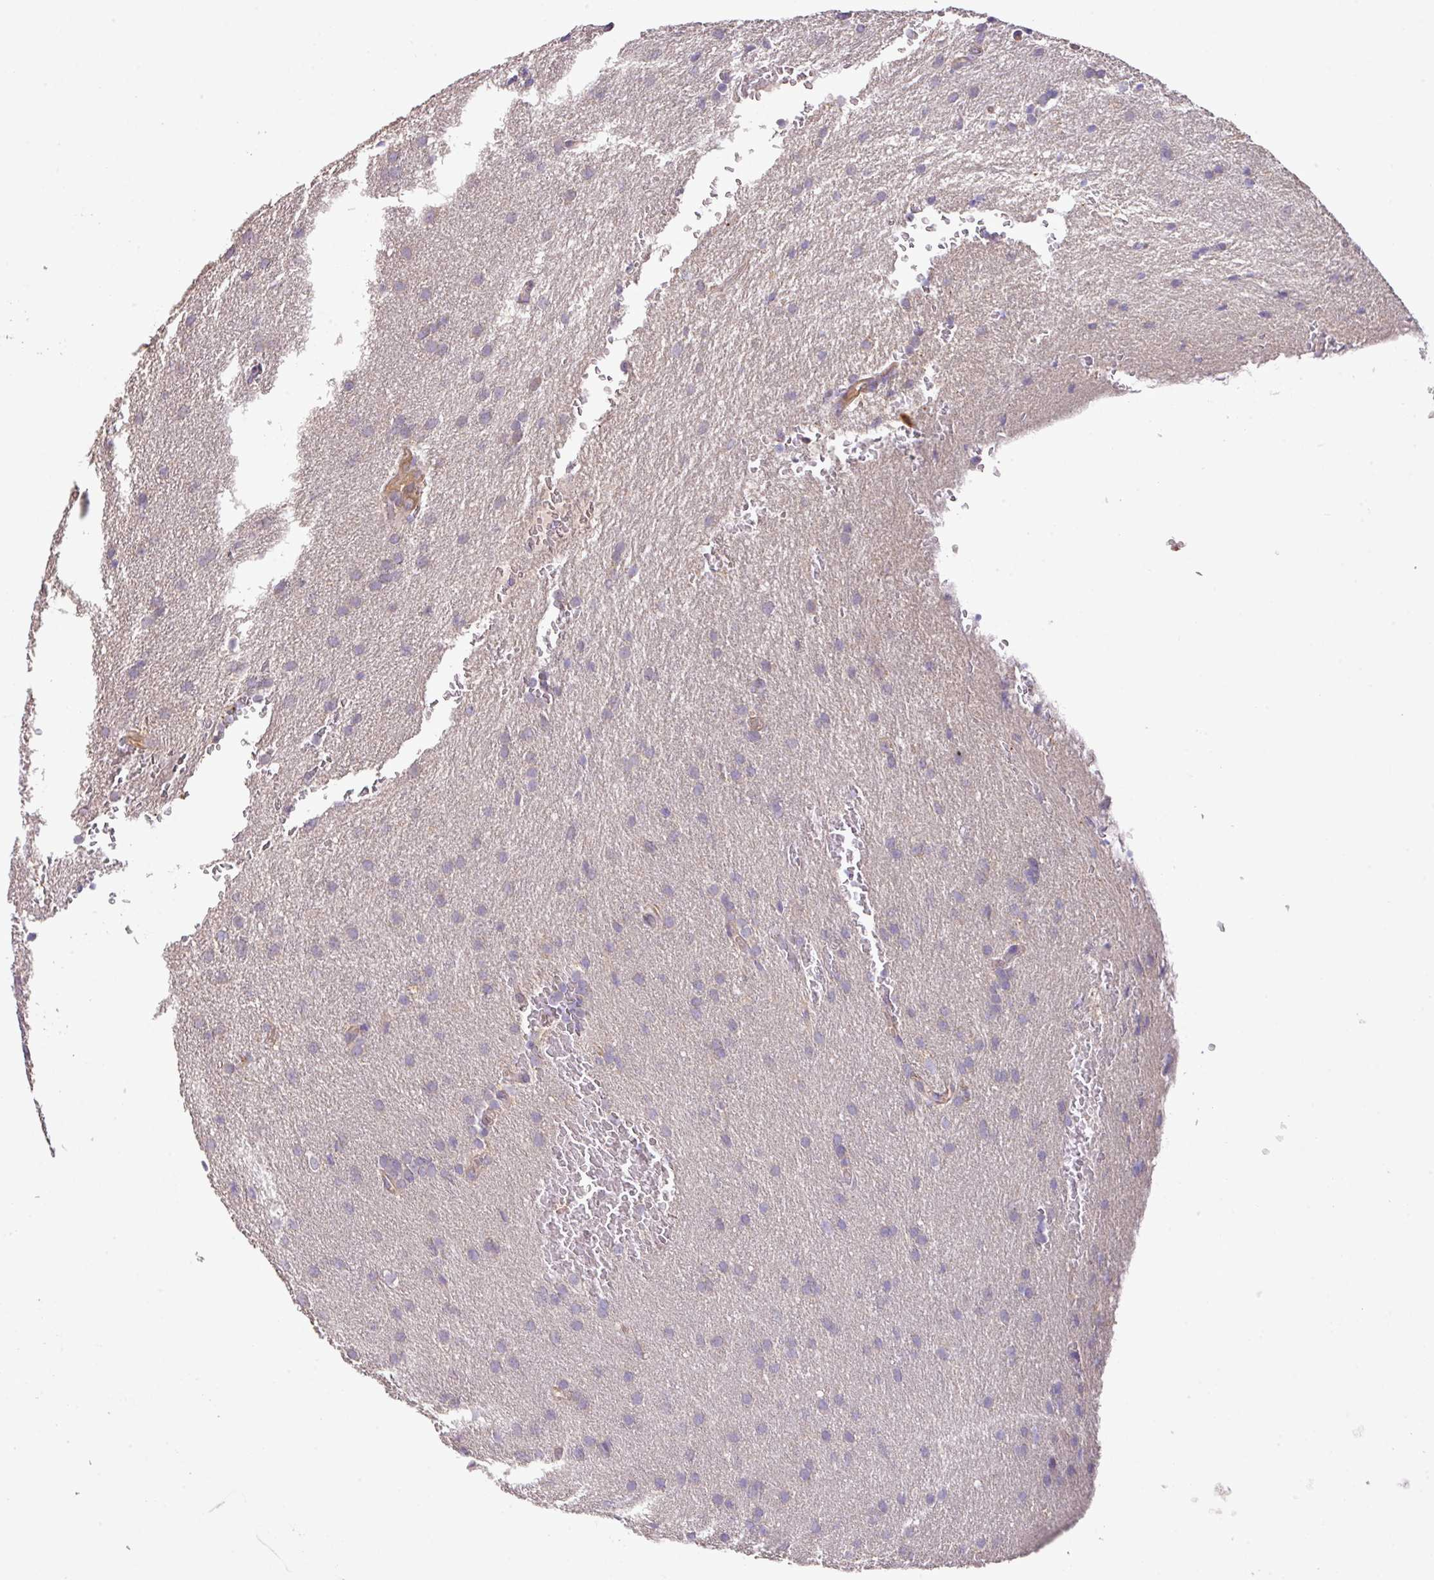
{"staining": {"intensity": "negative", "quantity": "none", "location": "none"}, "tissue": "glioma", "cell_type": "Tumor cells", "image_type": "cancer", "snomed": [{"axis": "morphology", "description": "Glioma, malignant, Low grade"}, {"axis": "topography", "description": "Brain"}], "caption": "A high-resolution image shows immunohistochemistry (IHC) staining of glioma, which reveals no significant expression in tumor cells. The staining is performed using DAB brown chromogen with nuclei counter-stained in using hematoxylin.", "gene": "CALML4", "patient": {"sex": "female", "age": 33}}